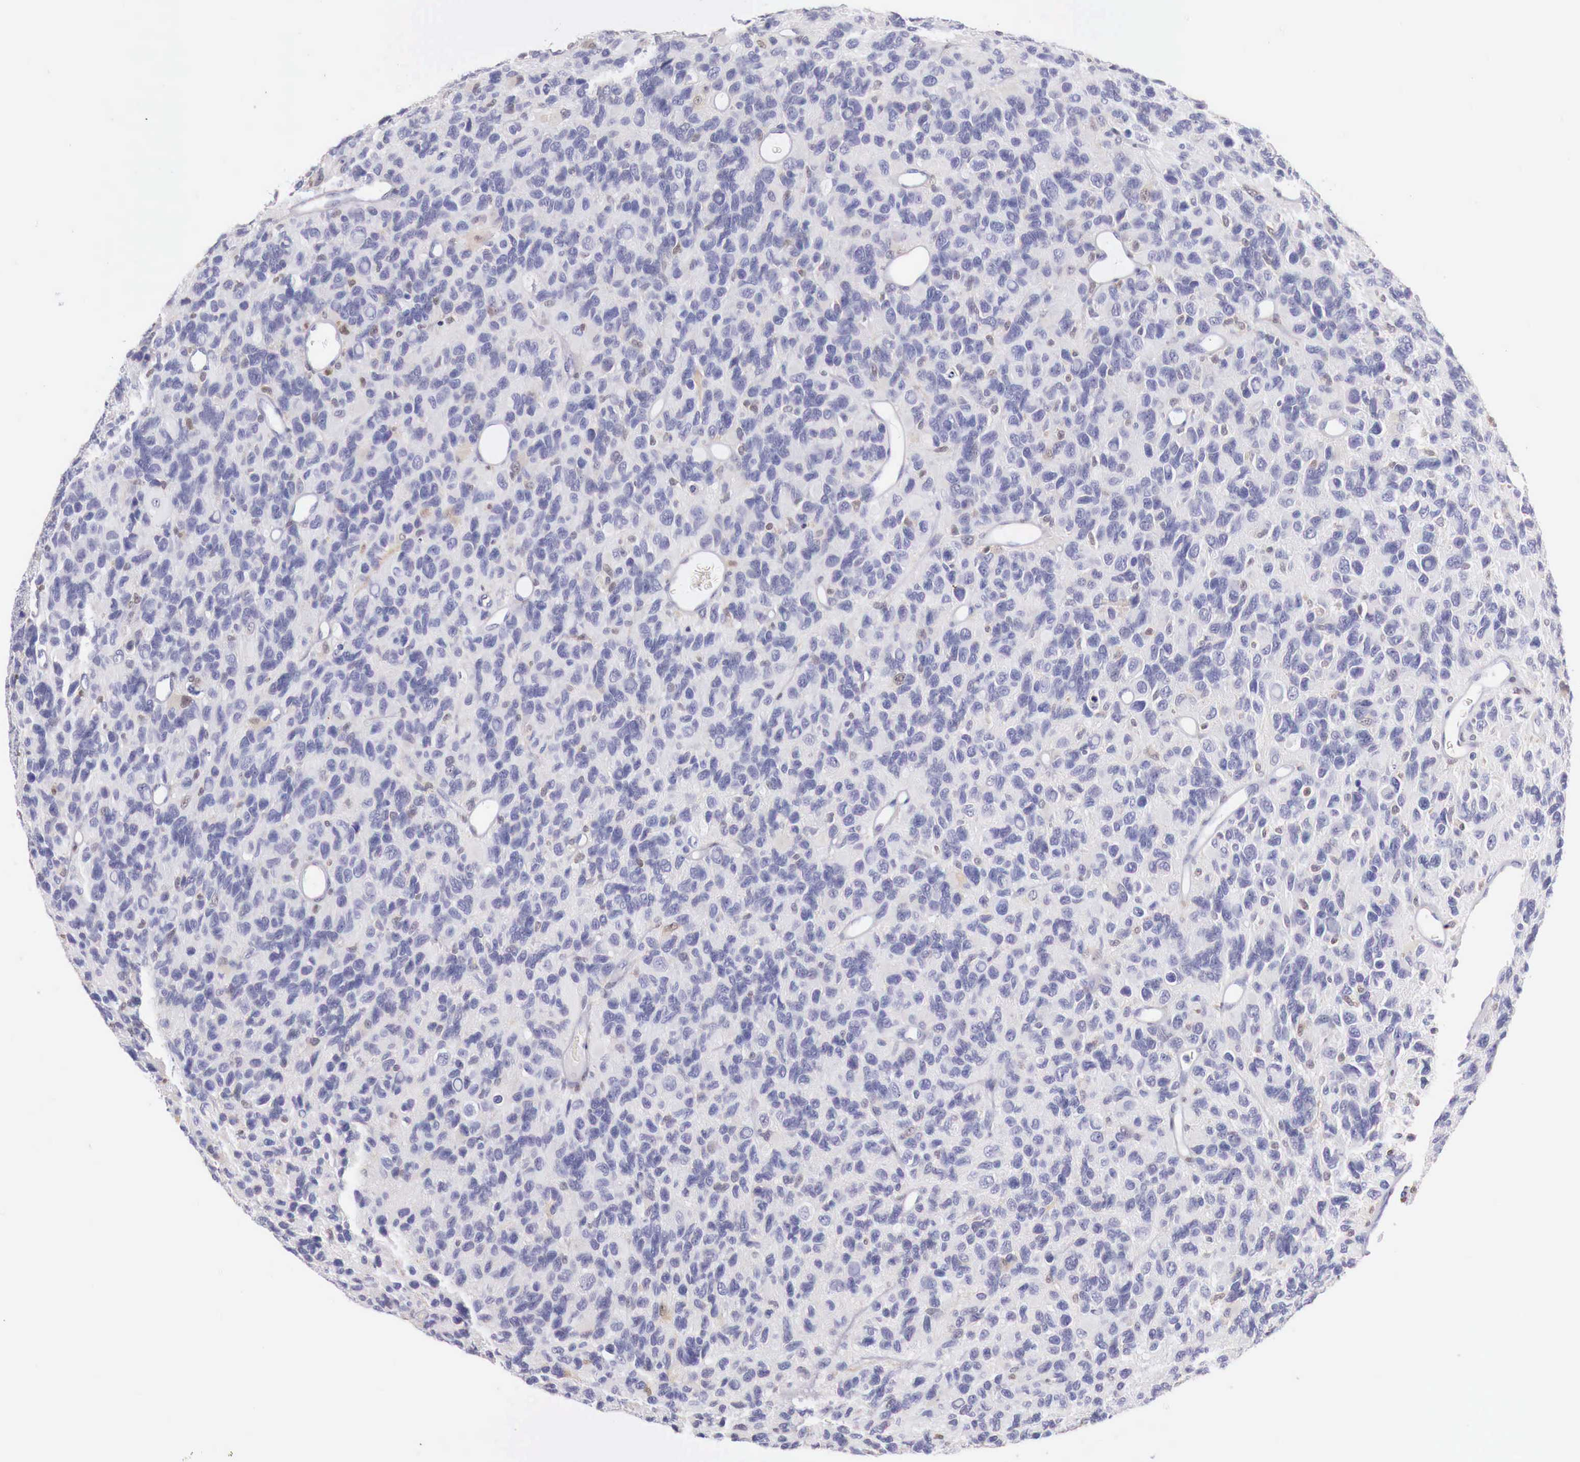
{"staining": {"intensity": "negative", "quantity": "none", "location": "none"}, "tissue": "glioma", "cell_type": "Tumor cells", "image_type": "cancer", "snomed": [{"axis": "morphology", "description": "Glioma, malignant, High grade"}, {"axis": "topography", "description": "Brain"}], "caption": "This micrograph is of malignant high-grade glioma stained with immunohistochemistry (IHC) to label a protein in brown with the nuclei are counter-stained blue. There is no expression in tumor cells.", "gene": "RENBP", "patient": {"sex": "male", "age": 77}}